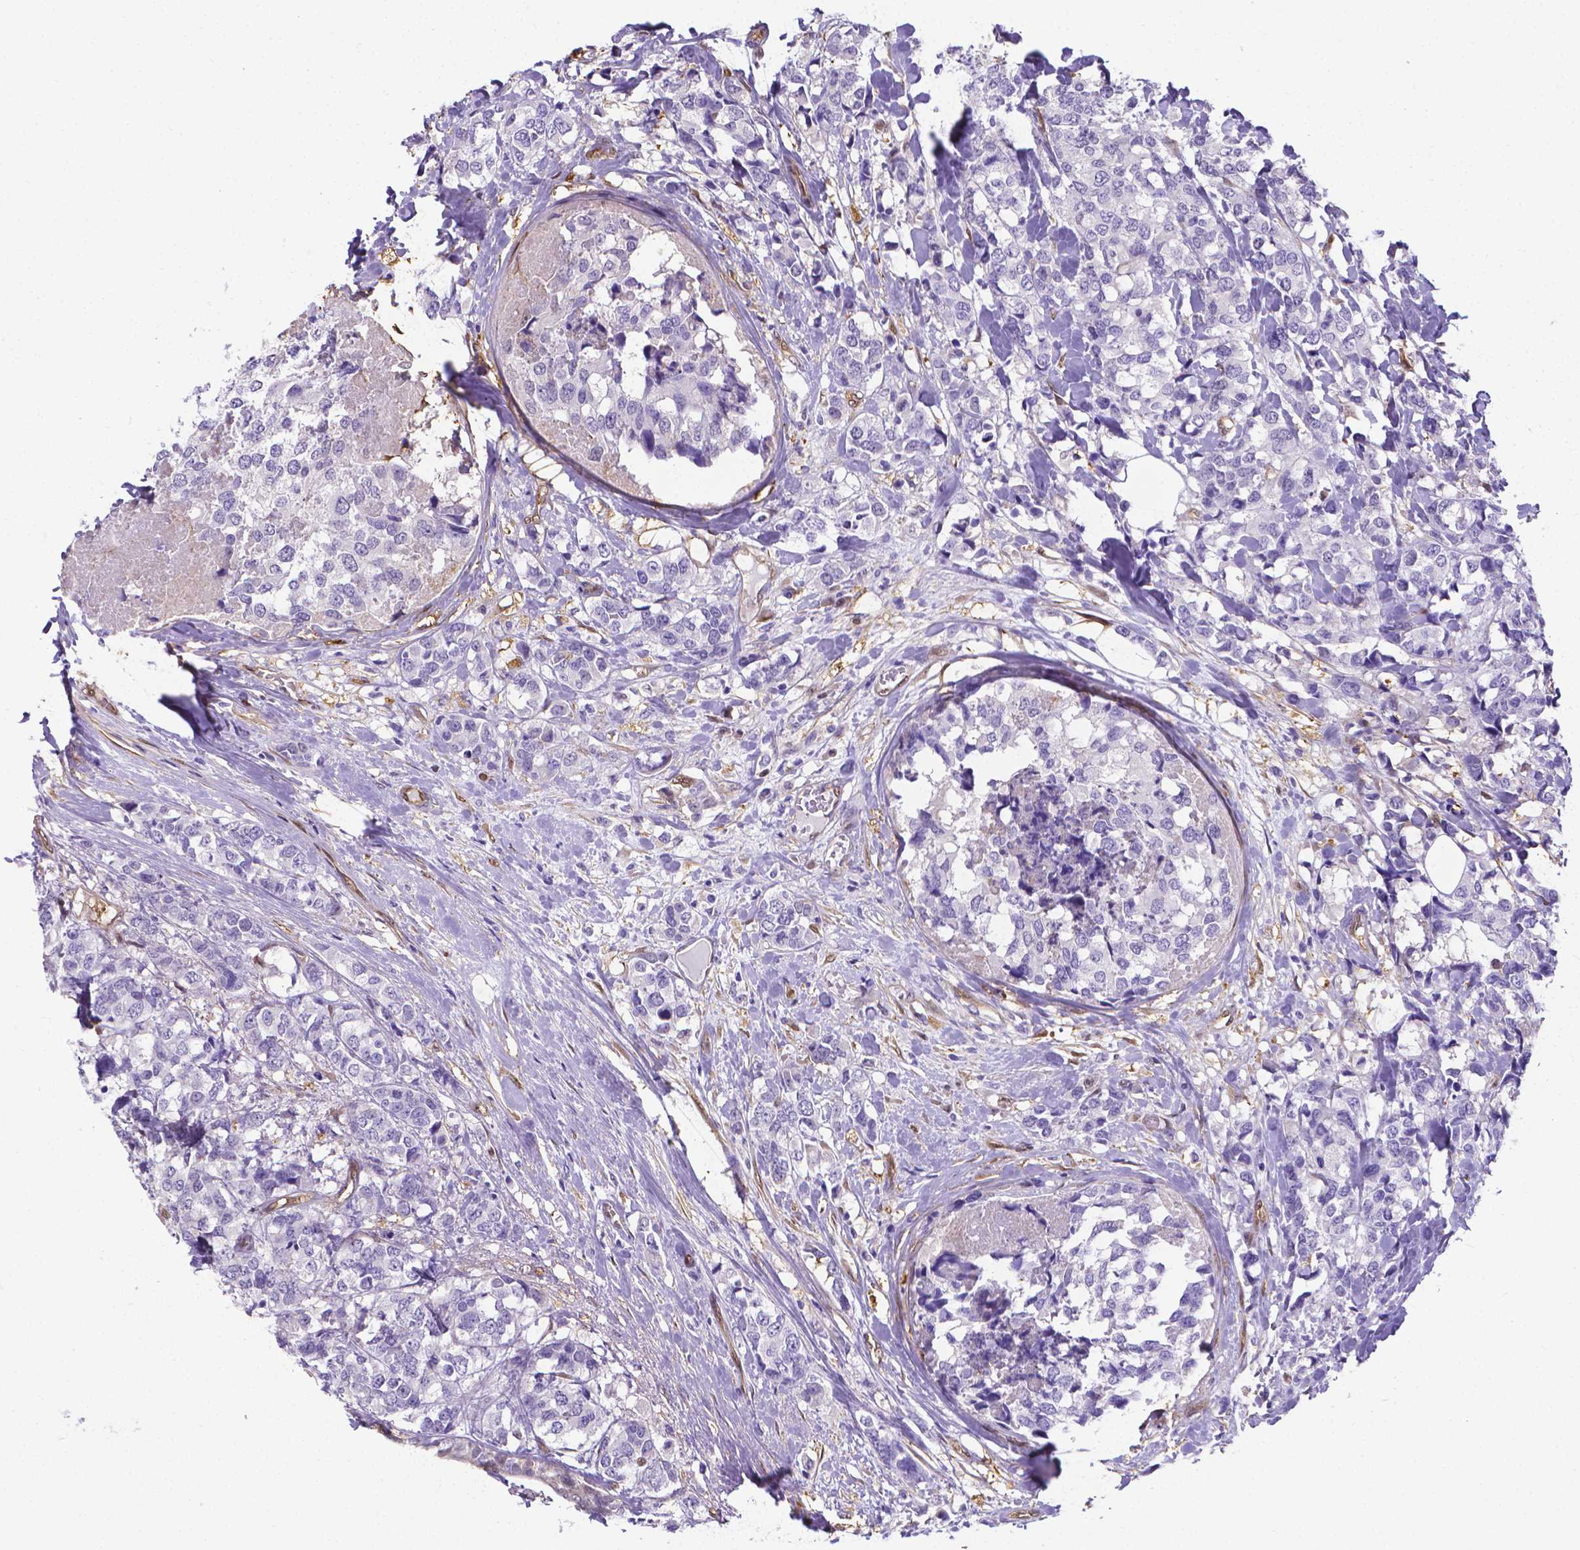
{"staining": {"intensity": "negative", "quantity": "none", "location": "none"}, "tissue": "breast cancer", "cell_type": "Tumor cells", "image_type": "cancer", "snomed": [{"axis": "morphology", "description": "Lobular carcinoma"}, {"axis": "topography", "description": "Breast"}], "caption": "Breast cancer (lobular carcinoma) was stained to show a protein in brown. There is no significant expression in tumor cells. (DAB (3,3'-diaminobenzidine) immunohistochemistry with hematoxylin counter stain).", "gene": "CLIC4", "patient": {"sex": "female", "age": 59}}